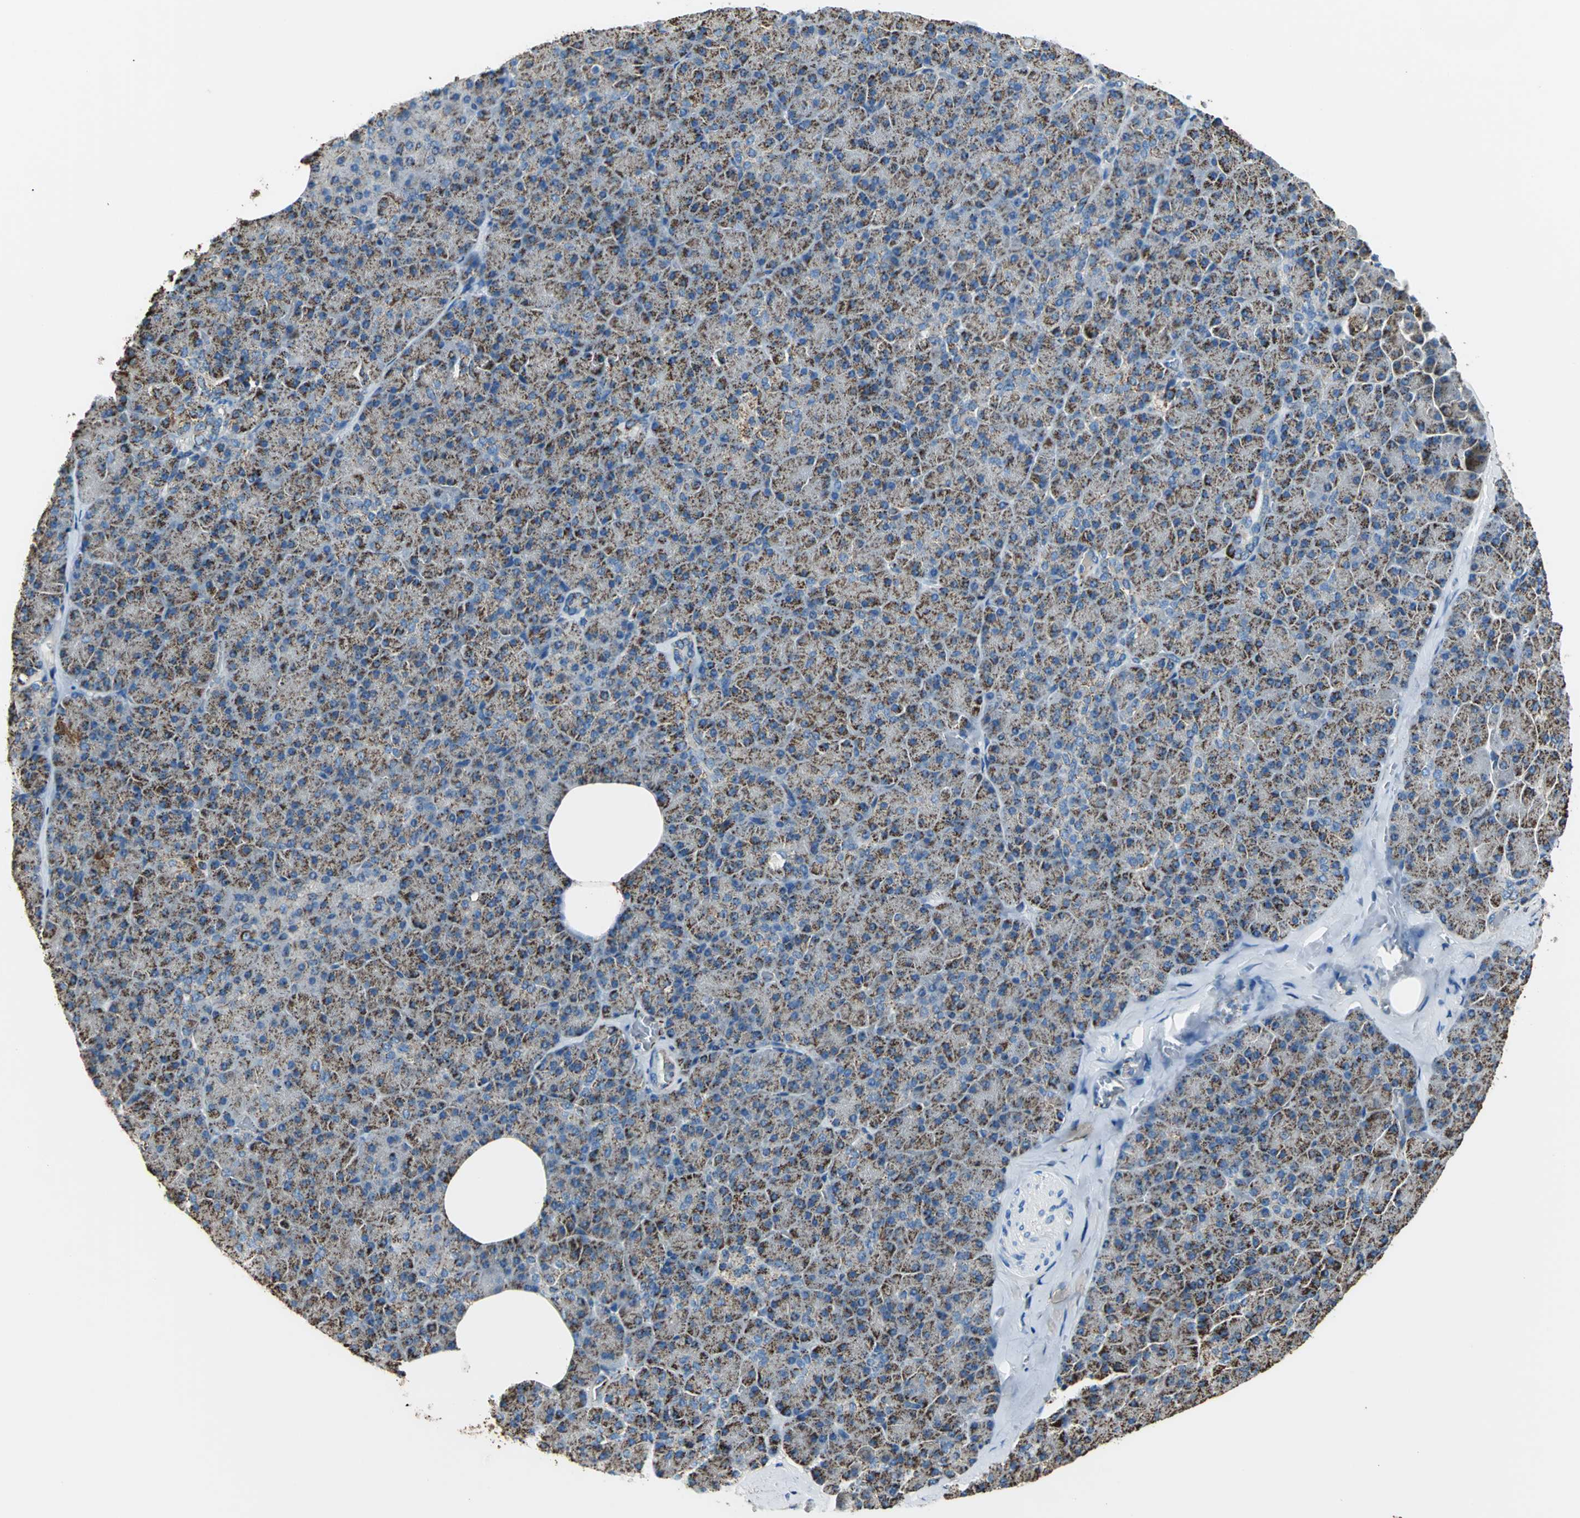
{"staining": {"intensity": "moderate", "quantity": "25%-75%", "location": "cytoplasmic/membranous"}, "tissue": "pancreas", "cell_type": "Exocrine glandular cells", "image_type": "normal", "snomed": [{"axis": "morphology", "description": "Normal tissue, NOS"}, {"axis": "topography", "description": "Pancreas"}], "caption": "IHC histopathology image of unremarkable human pancreas stained for a protein (brown), which exhibits medium levels of moderate cytoplasmic/membranous staining in approximately 25%-75% of exocrine glandular cells.", "gene": "ECH1", "patient": {"sex": "female", "age": 35}}